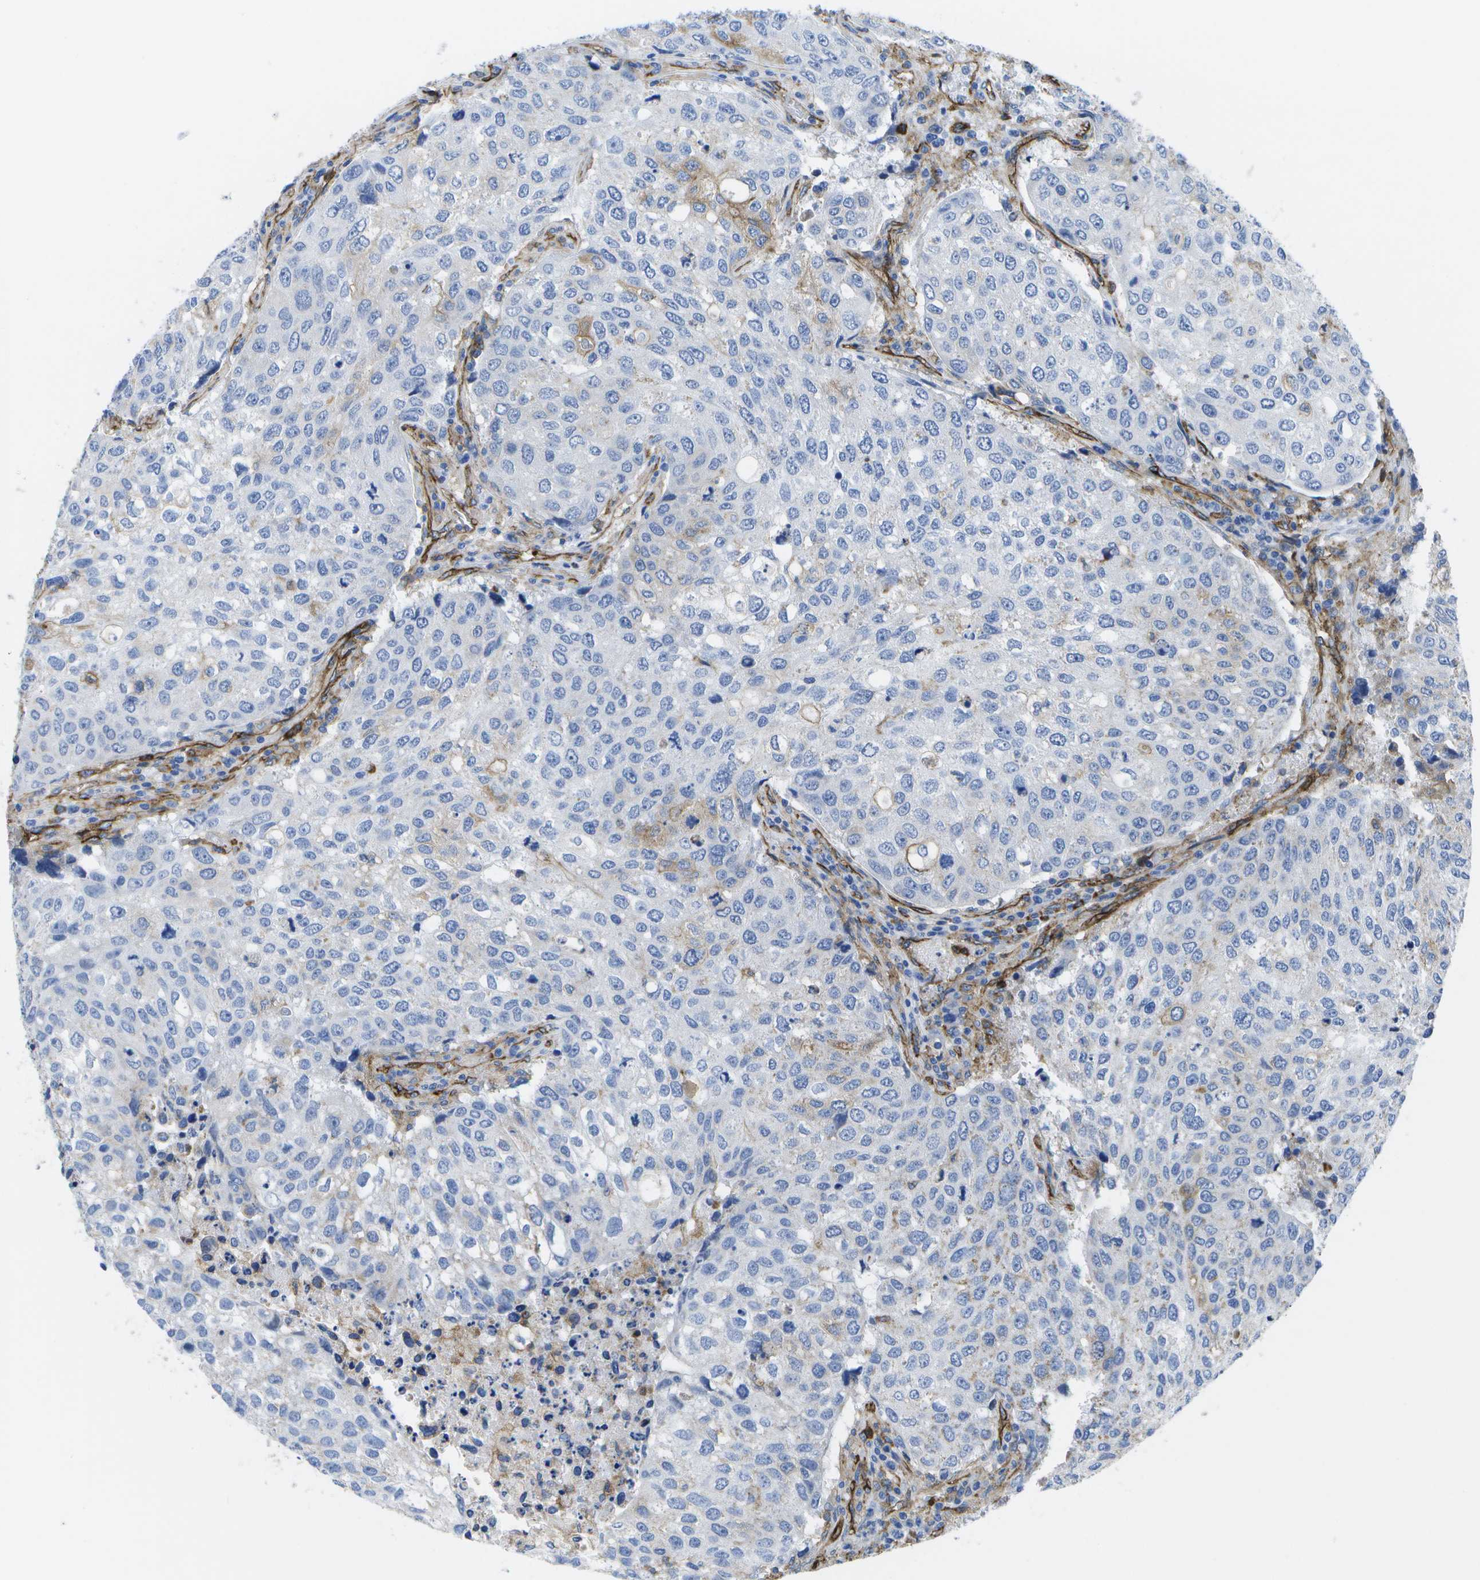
{"staining": {"intensity": "weak", "quantity": "<25%", "location": "cytoplasmic/membranous"}, "tissue": "urothelial cancer", "cell_type": "Tumor cells", "image_type": "cancer", "snomed": [{"axis": "morphology", "description": "Urothelial carcinoma, High grade"}, {"axis": "topography", "description": "Lymph node"}, {"axis": "topography", "description": "Urinary bladder"}], "caption": "This is an immunohistochemistry photomicrograph of human urothelial carcinoma (high-grade). There is no expression in tumor cells.", "gene": "DYSF", "patient": {"sex": "male", "age": 51}}